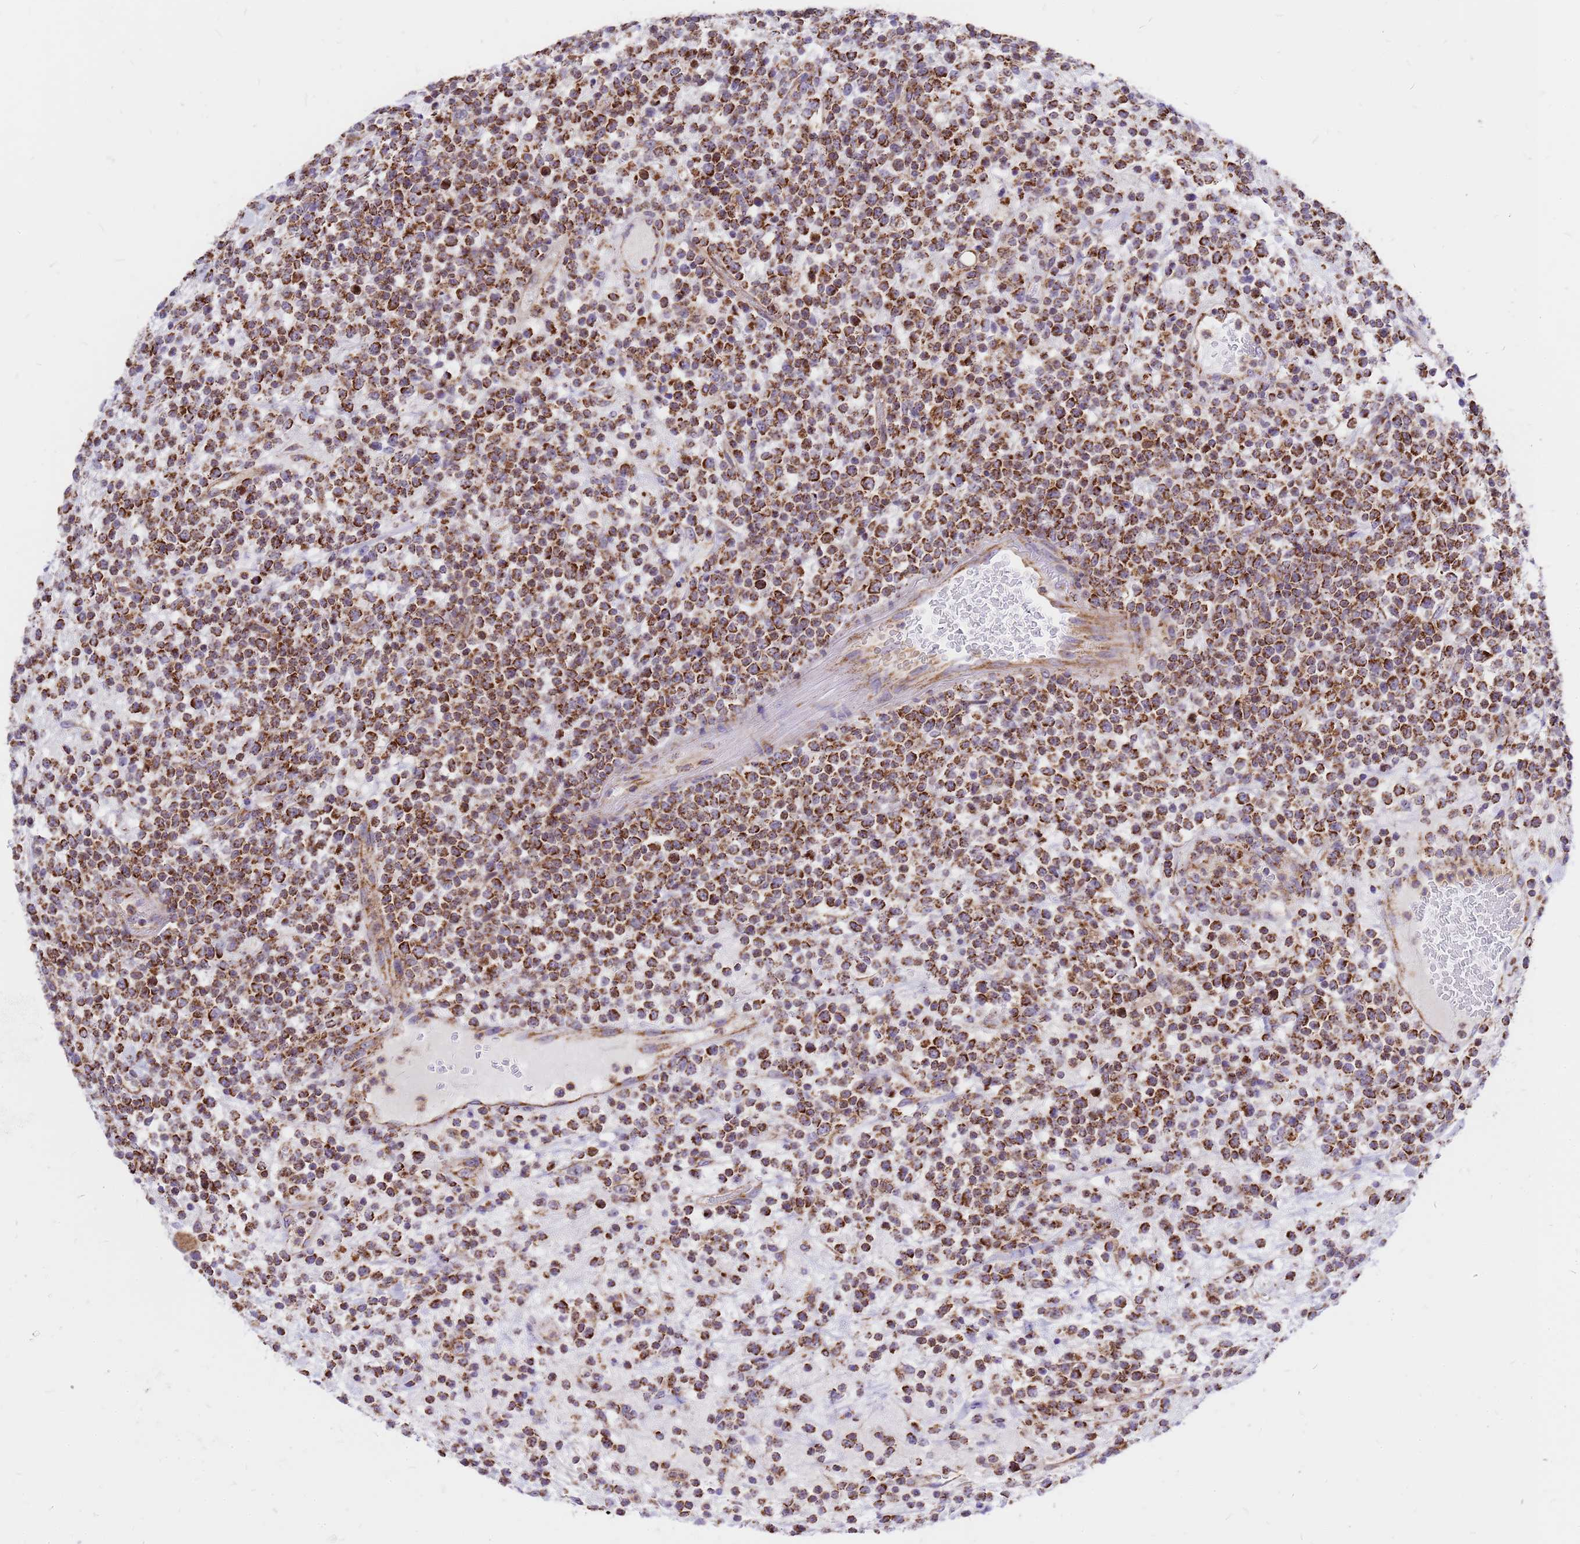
{"staining": {"intensity": "strong", "quantity": ">75%", "location": "cytoplasmic/membranous"}, "tissue": "lymphoma", "cell_type": "Tumor cells", "image_type": "cancer", "snomed": [{"axis": "morphology", "description": "Malignant lymphoma, non-Hodgkin's type, High grade"}, {"axis": "topography", "description": "Colon"}], "caption": "Immunohistochemistry of high-grade malignant lymphoma, non-Hodgkin's type displays high levels of strong cytoplasmic/membranous positivity in approximately >75% of tumor cells. (brown staining indicates protein expression, while blue staining denotes nuclei).", "gene": "MRPS26", "patient": {"sex": "female", "age": 53}}